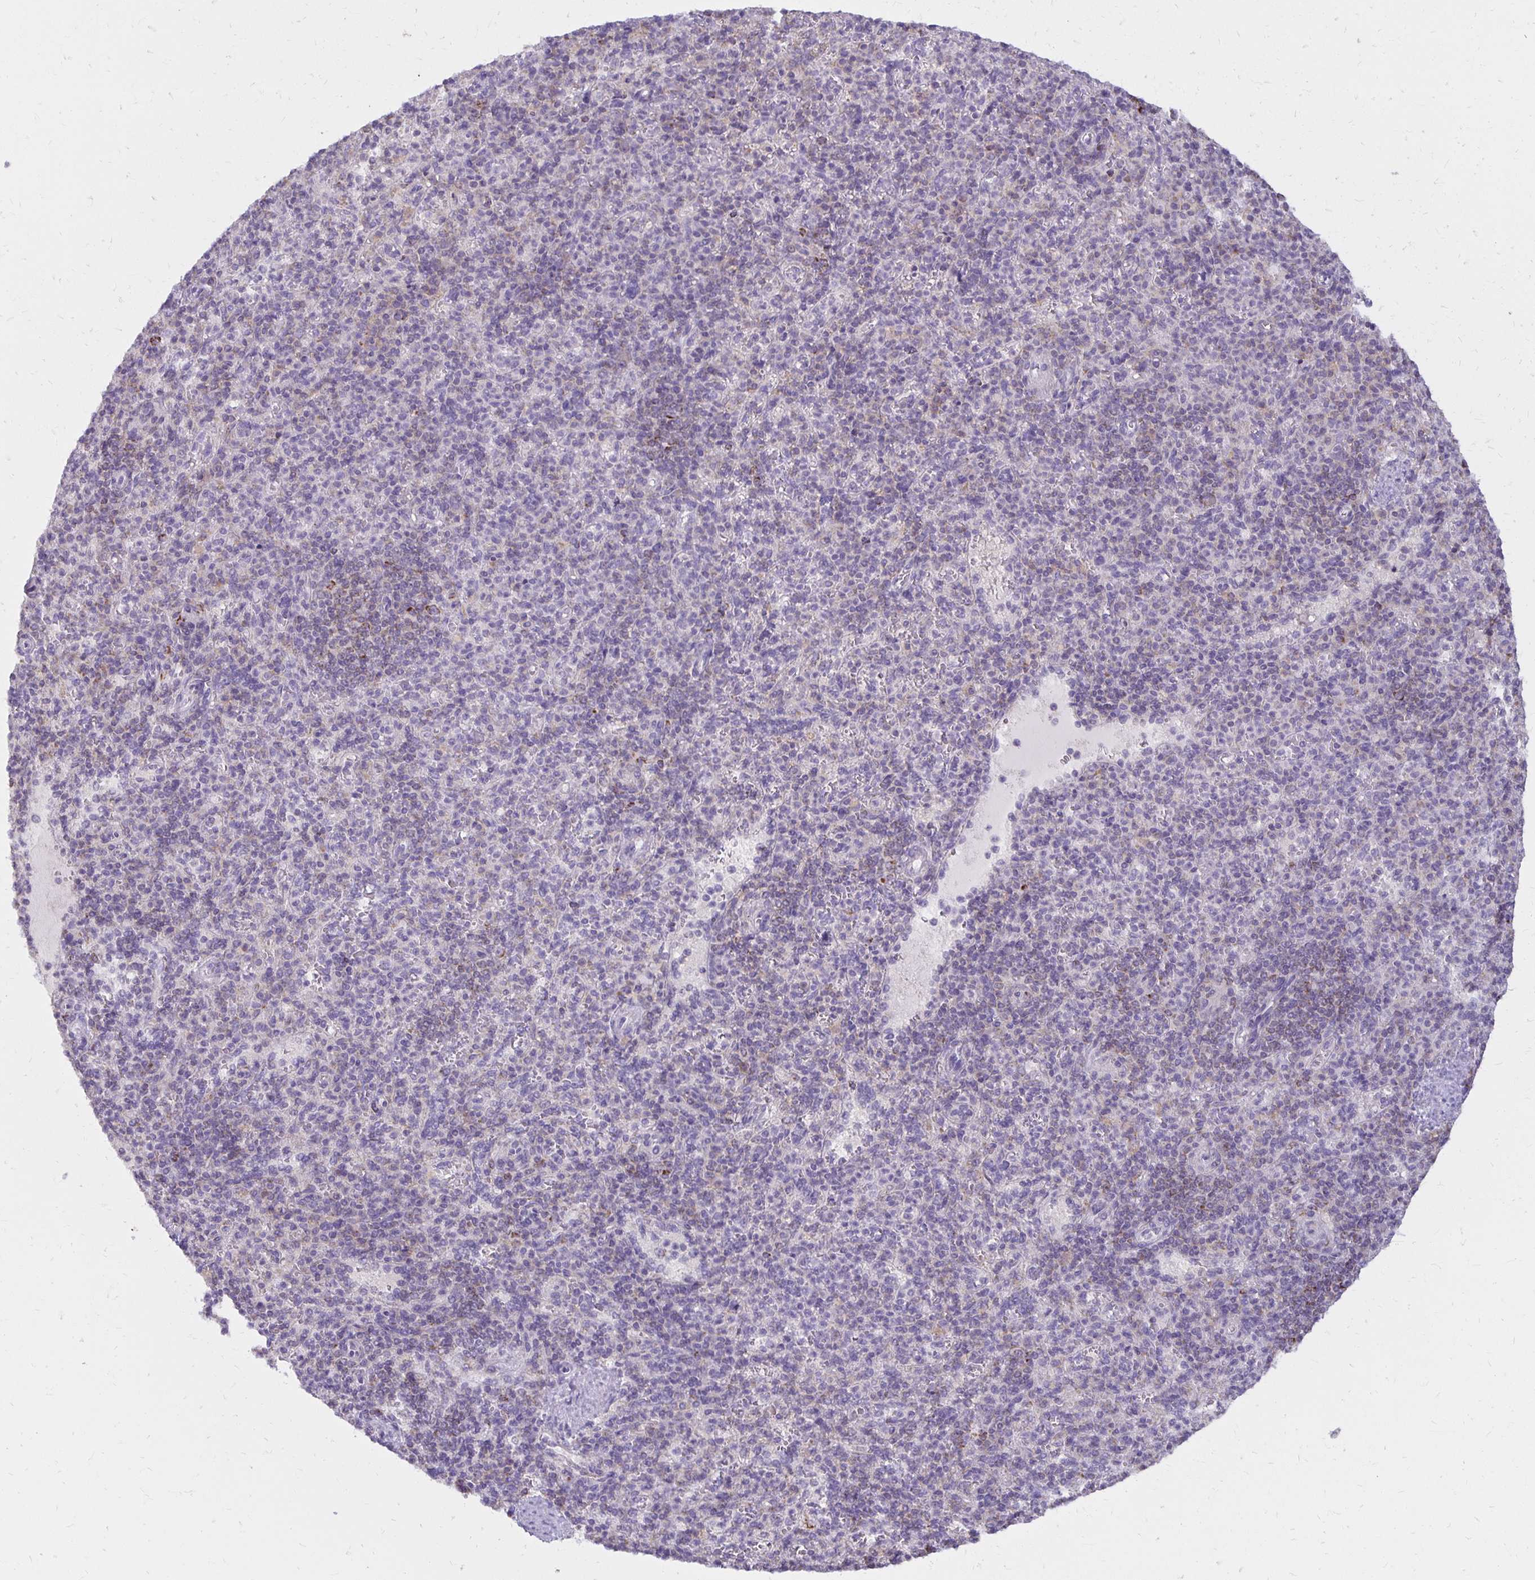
{"staining": {"intensity": "negative", "quantity": "none", "location": "none"}, "tissue": "spleen", "cell_type": "Cells in red pulp", "image_type": "normal", "snomed": [{"axis": "morphology", "description": "Normal tissue, NOS"}, {"axis": "topography", "description": "Spleen"}], "caption": "High magnification brightfield microscopy of benign spleen stained with DAB (3,3'-diaminobenzidine) (brown) and counterstained with hematoxylin (blue): cells in red pulp show no significant expression. (DAB (3,3'-diaminobenzidine) IHC visualized using brightfield microscopy, high magnification).", "gene": "IER3", "patient": {"sex": "female", "age": 74}}